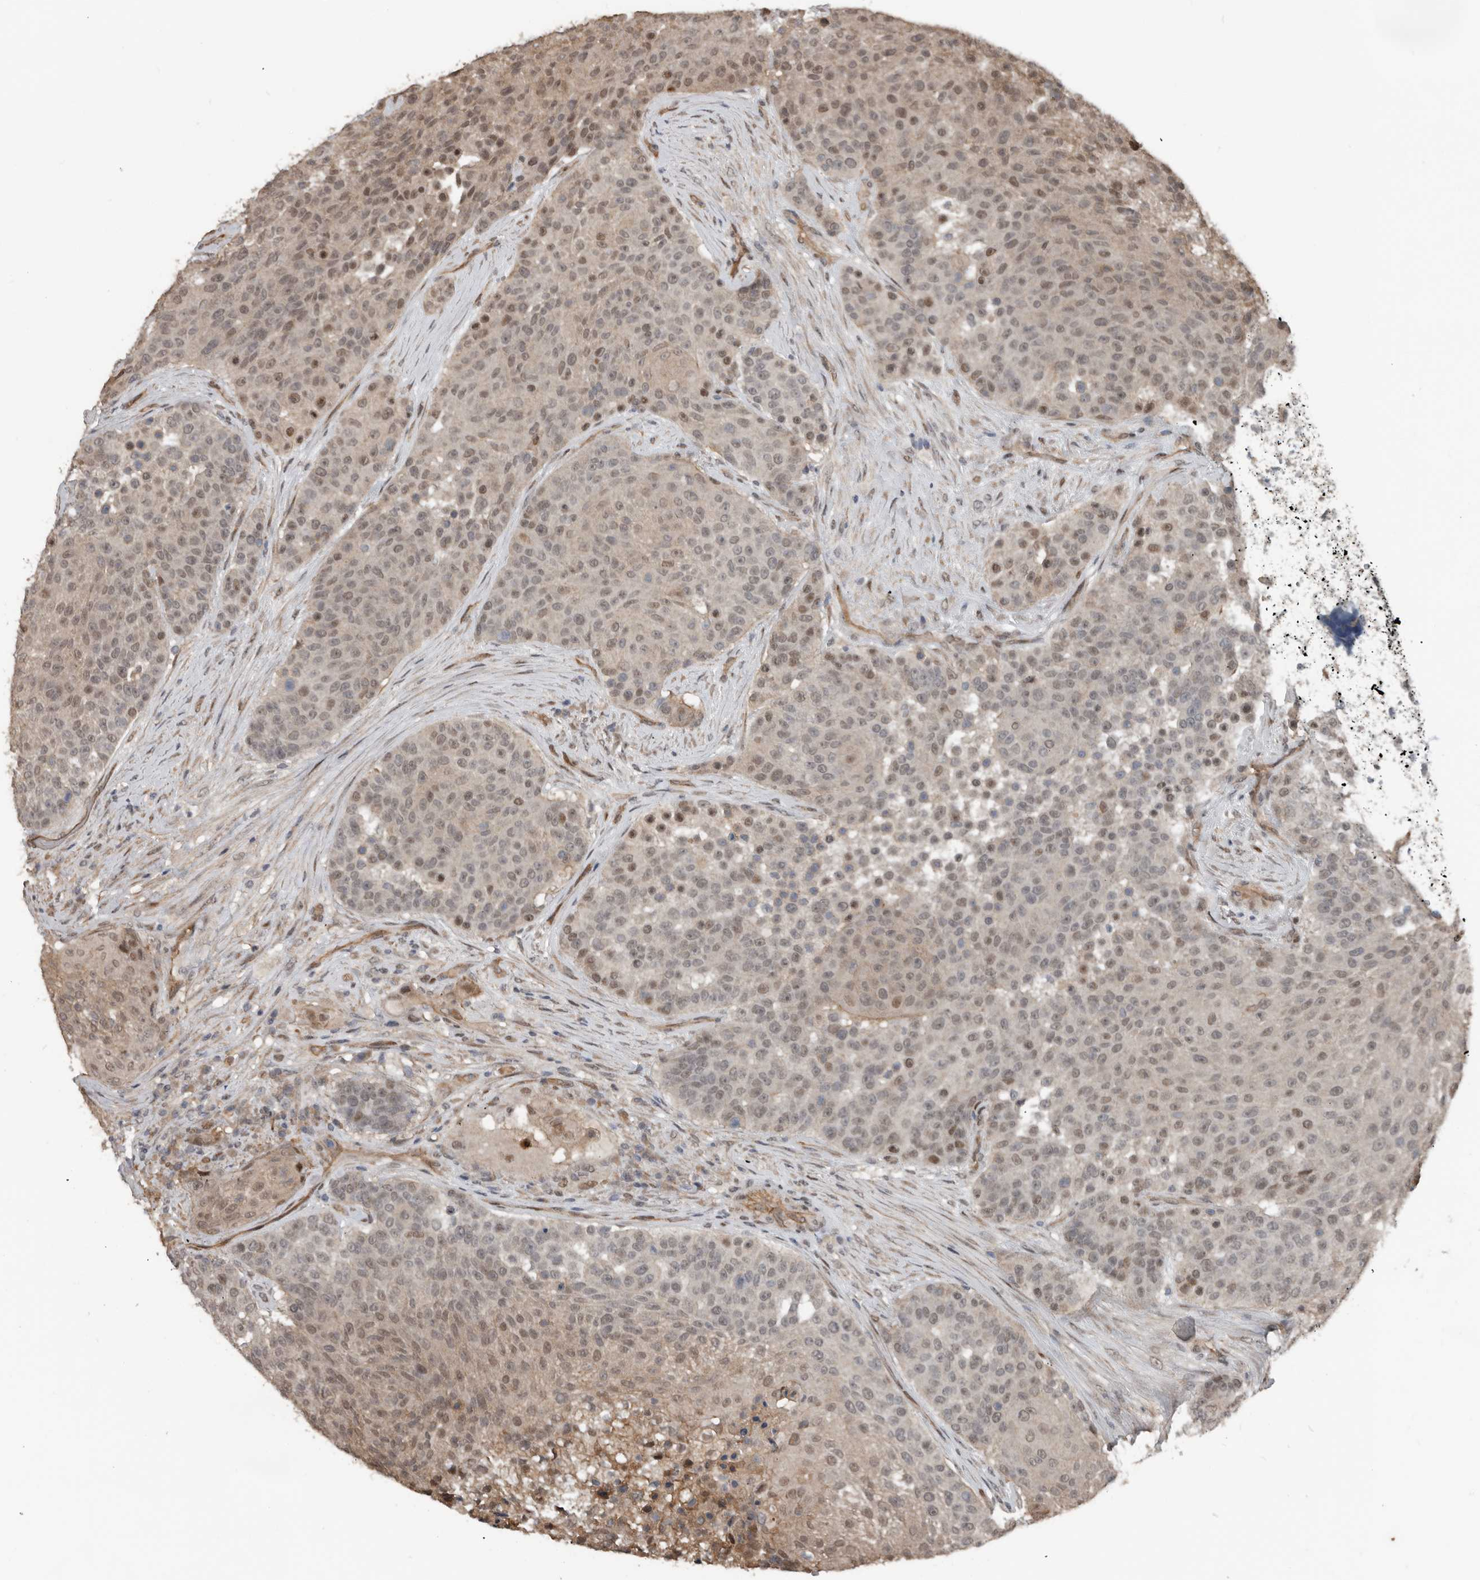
{"staining": {"intensity": "weak", "quantity": ">75%", "location": "cytoplasmic/membranous,nuclear"}, "tissue": "urothelial cancer", "cell_type": "Tumor cells", "image_type": "cancer", "snomed": [{"axis": "morphology", "description": "Urothelial carcinoma, High grade"}, {"axis": "topography", "description": "Urinary bladder"}], "caption": "Immunohistochemistry (DAB (3,3'-diaminobenzidine)) staining of human urothelial carcinoma (high-grade) exhibits weak cytoplasmic/membranous and nuclear protein expression in approximately >75% of tumor cells.", "gene": "YOD1", "patient": {"sex": "female", "age": 63}}